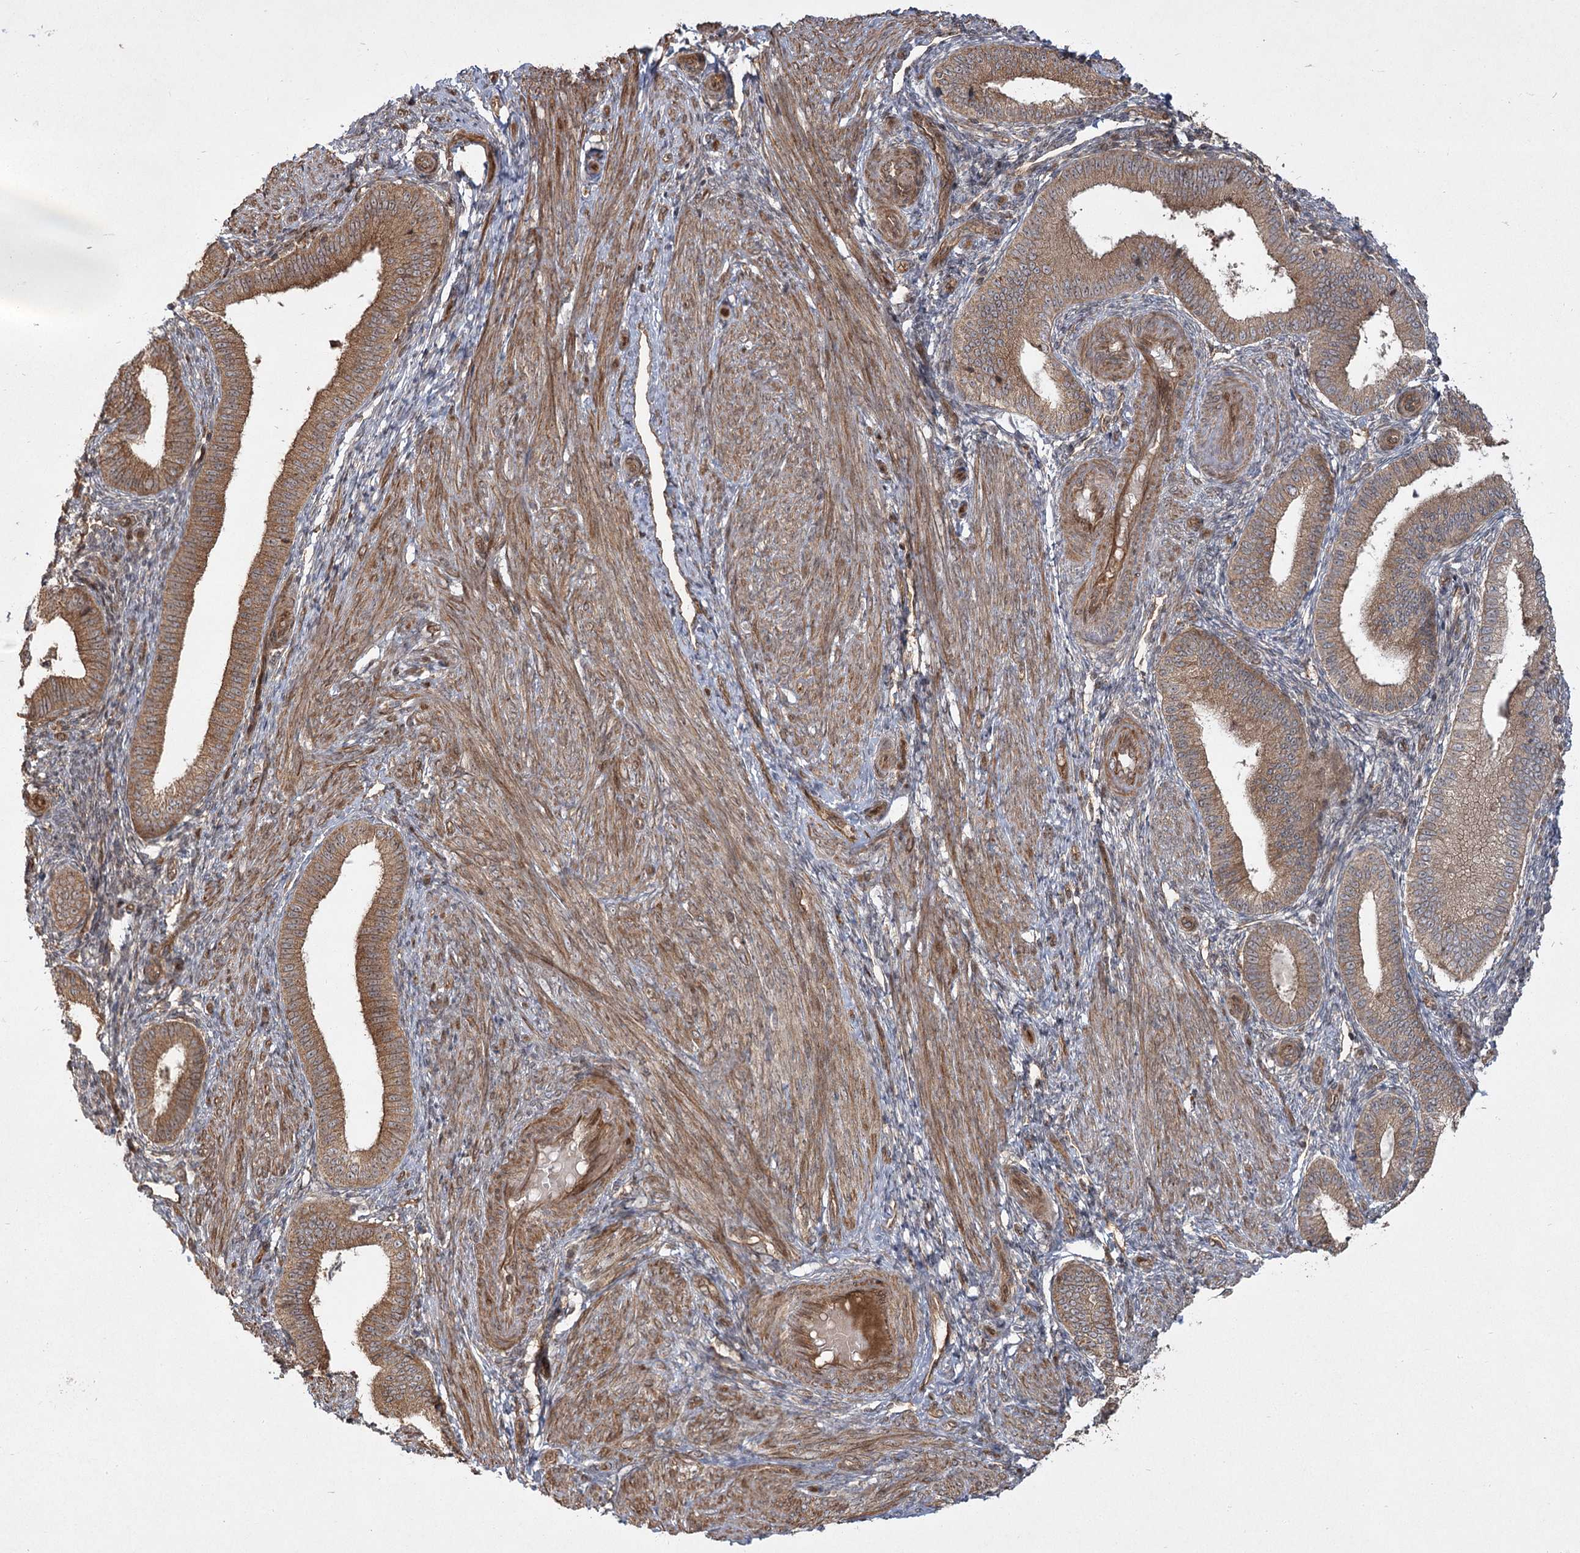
{"staining": {"intensity": "moderate", "quantity": "25%-75%", "location": "cytoplasmic/membranous"}, "tissue": "endometrium", "cell_type": "Cells in endometrial stroma", "image_type": "normal", "snomed": [{"axis": "morphology", "description": "Normal tissue, NOS"}, {"axis": "topography", "description": "Endometrium"}], "caption": "An image showing moderate cytoplasmic/membranous expression in about 25%-75% of cells in endometrial stroma in unremarkable endometrium, as visualized by brown immunohistochemical staining.", "gene": "CPLANE1", "patient": {"sex": "female", "age": 39}}